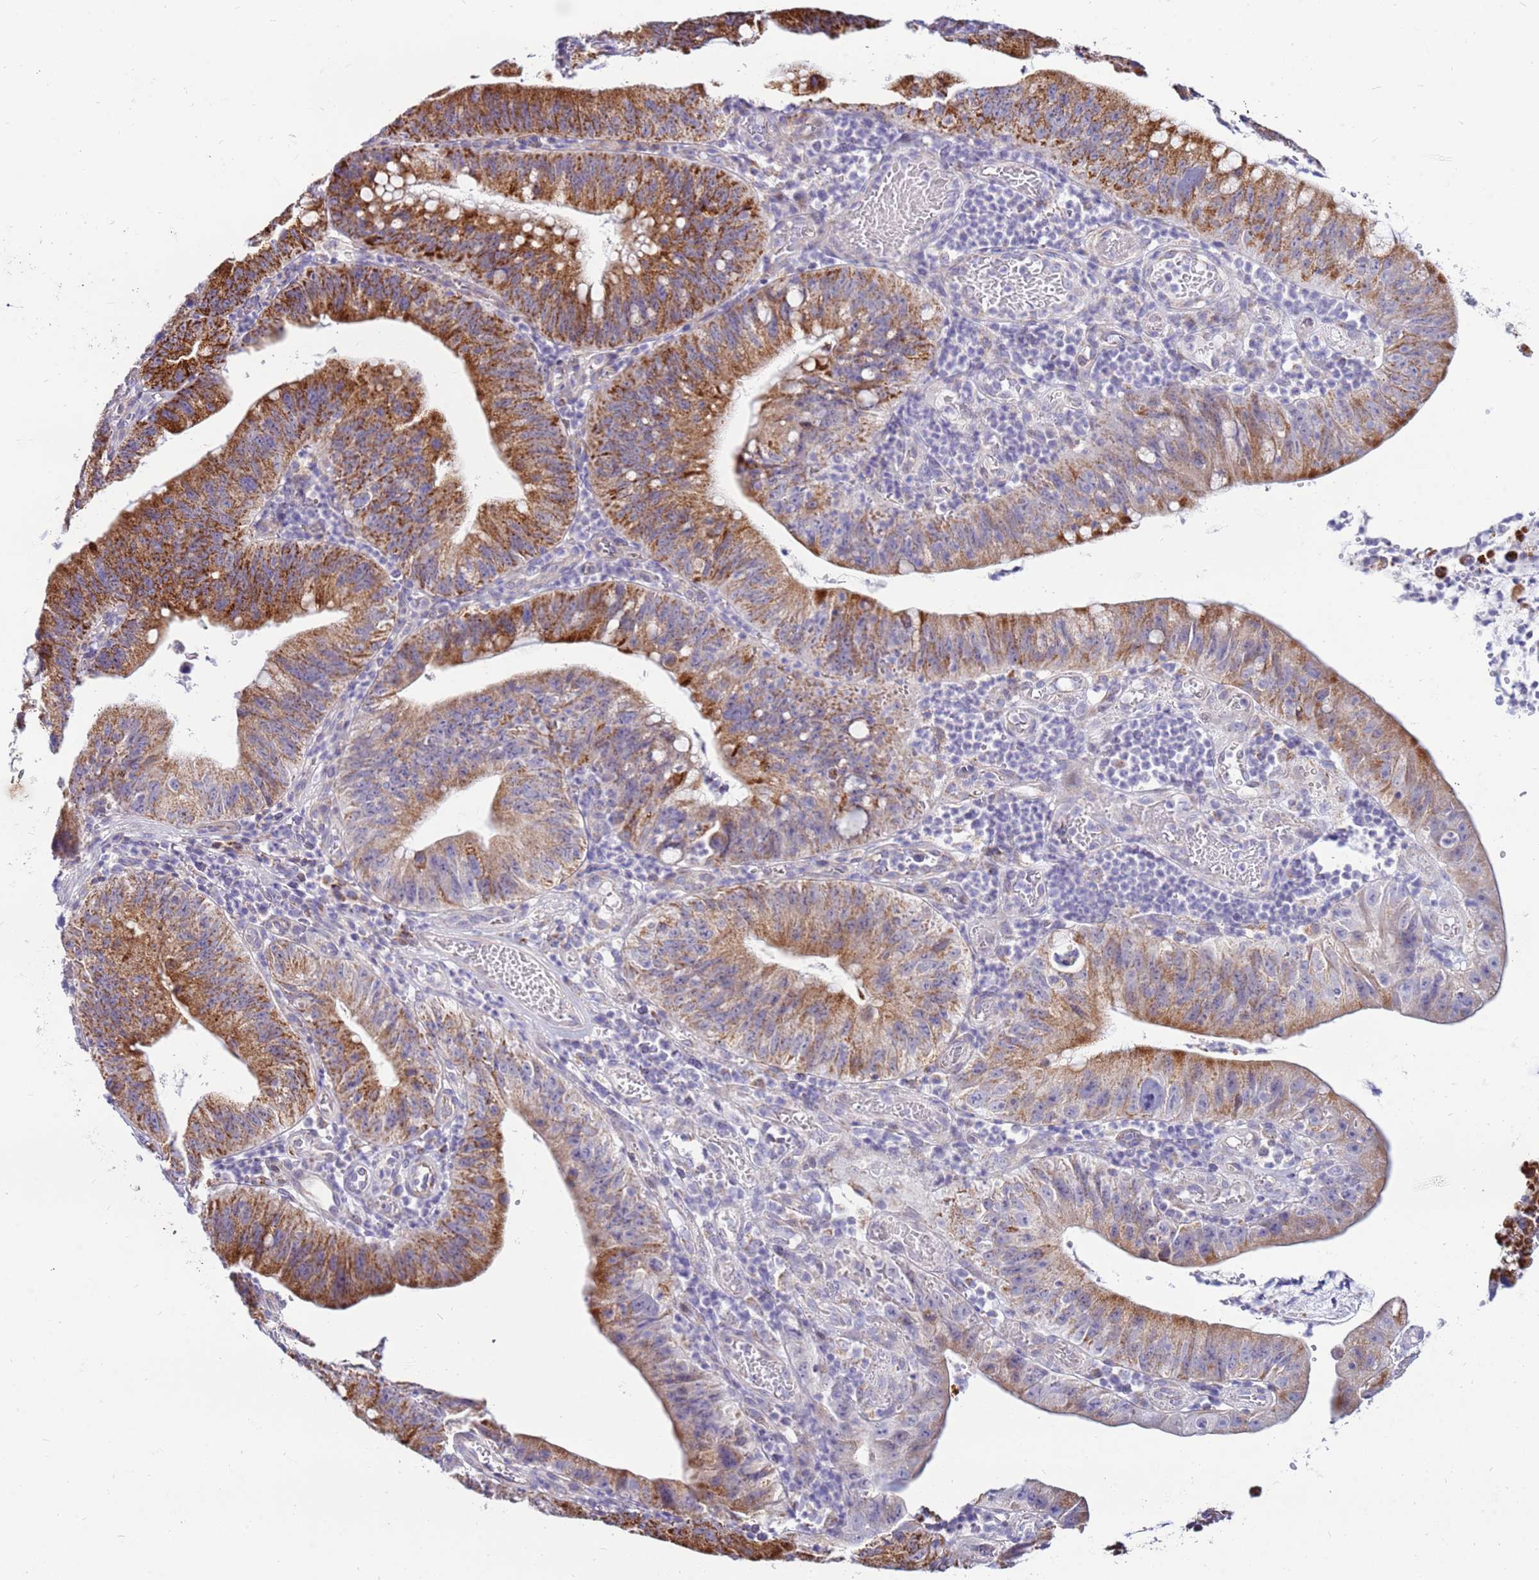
{"staining": {"intensity": "strong", "quantity": ">75%", "location": "cytoplasmic/membranous"}, "tissue": "stomach cancer", "cell_type": "Tumor cells", "image_type": "cancer", "snomed": [{"axis": "morphology", "description": "Adenocarcinoma, NOS"}, {"axis": "topography", "description": "Stomach"}], "caption": "The immunohistochemical stain labels strong cytoplasmic/membranous positivity in tumor cells of stomach cancer tissue.", "gene": "IGF1R", "patient": {"sex": "male", "age": 59}}